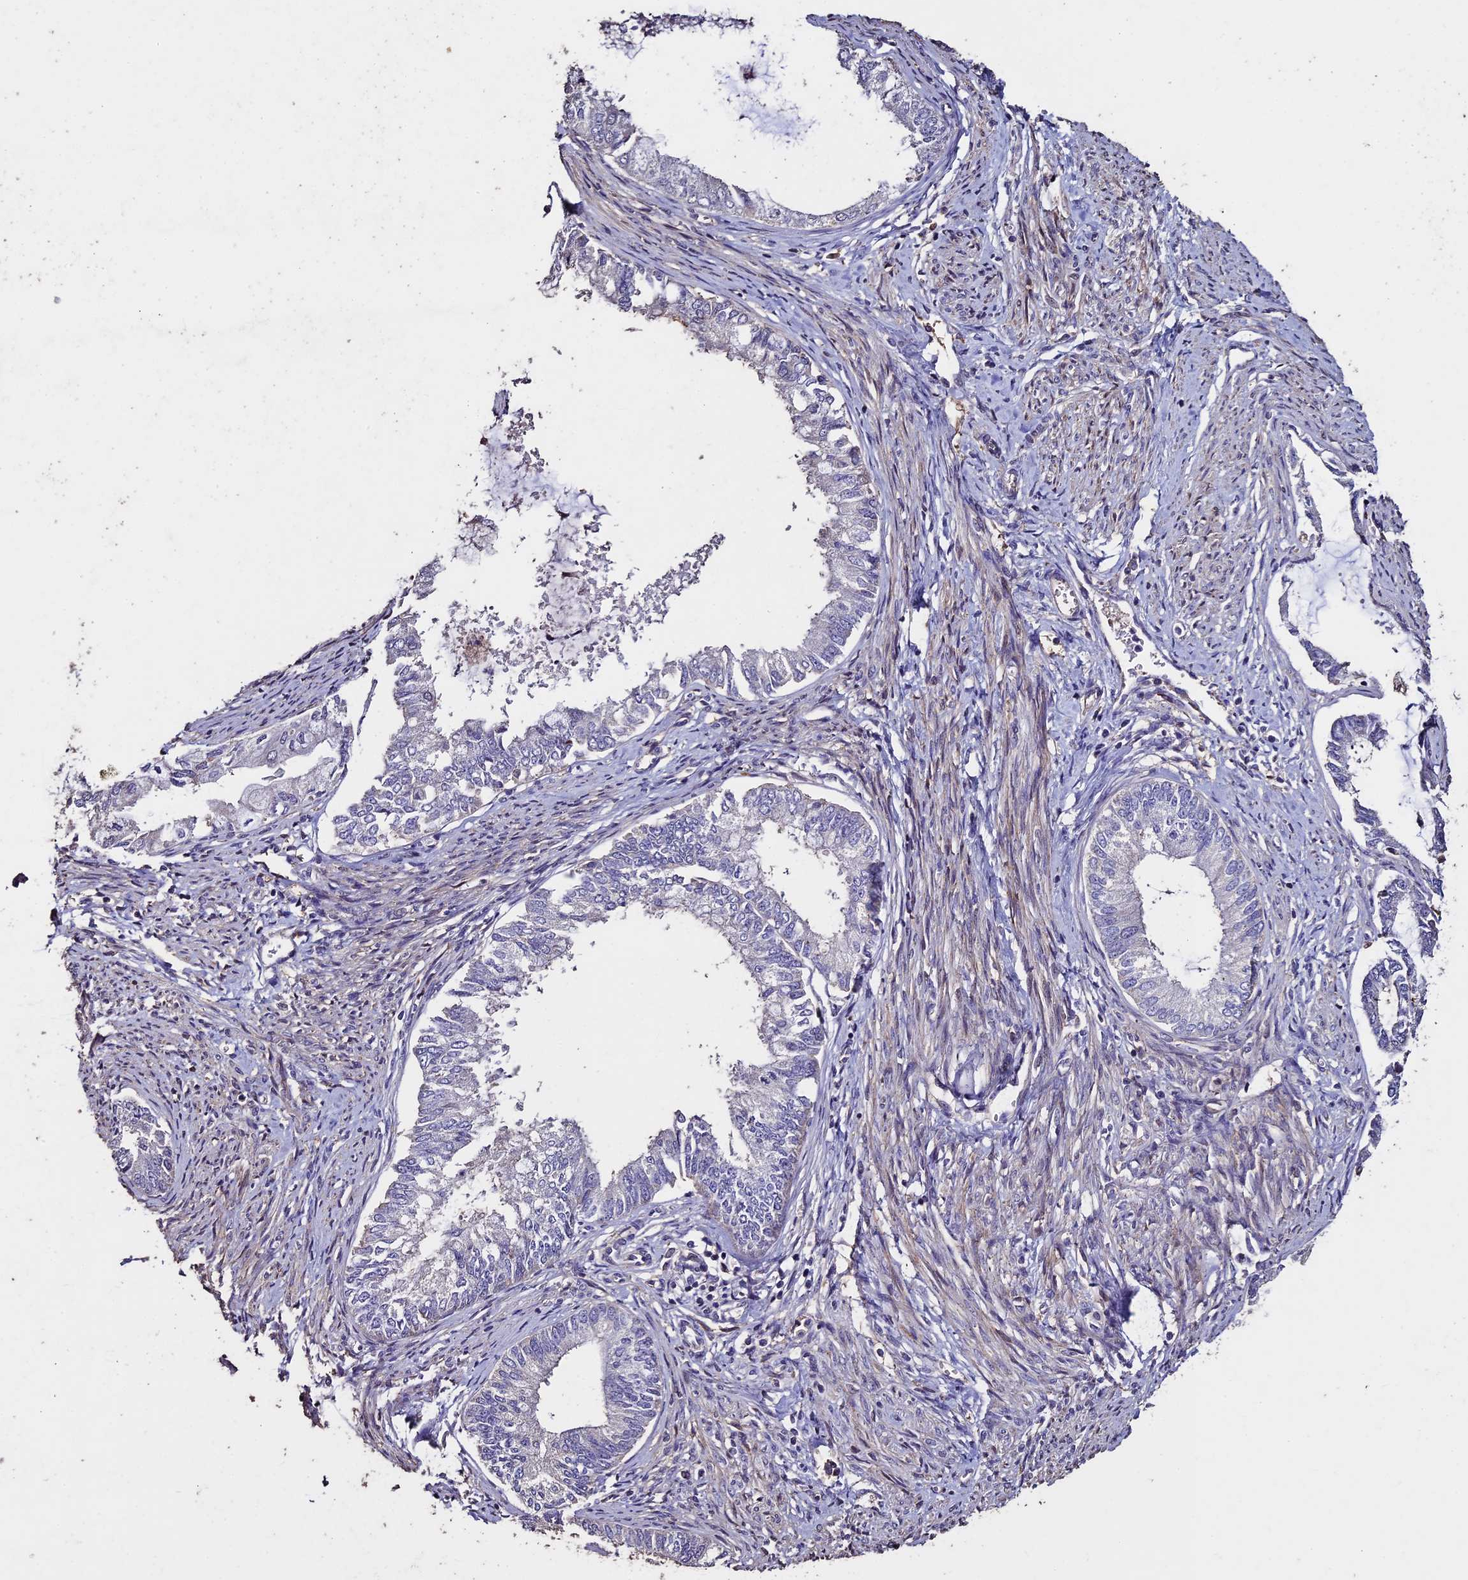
{"staining": {"intensity": "negative", "quantity": "none", "location": "none"}, "tissue": "endometrial cancer", "cell_type": "Tumor cells", "image_type": "cancer", "snomed": [{"axis": "morphology", "description": "Adenocarcinoma, NOS"}, {"axis": "topography", "description": "Endometrium"}], "caption": "Endometrial cancer (adenocarcinoma) was stained to show a protein in brown. There is no significant expression in tumor cells.", "gene": "USB1", "patient": {"sex": "female", "age": 86}}